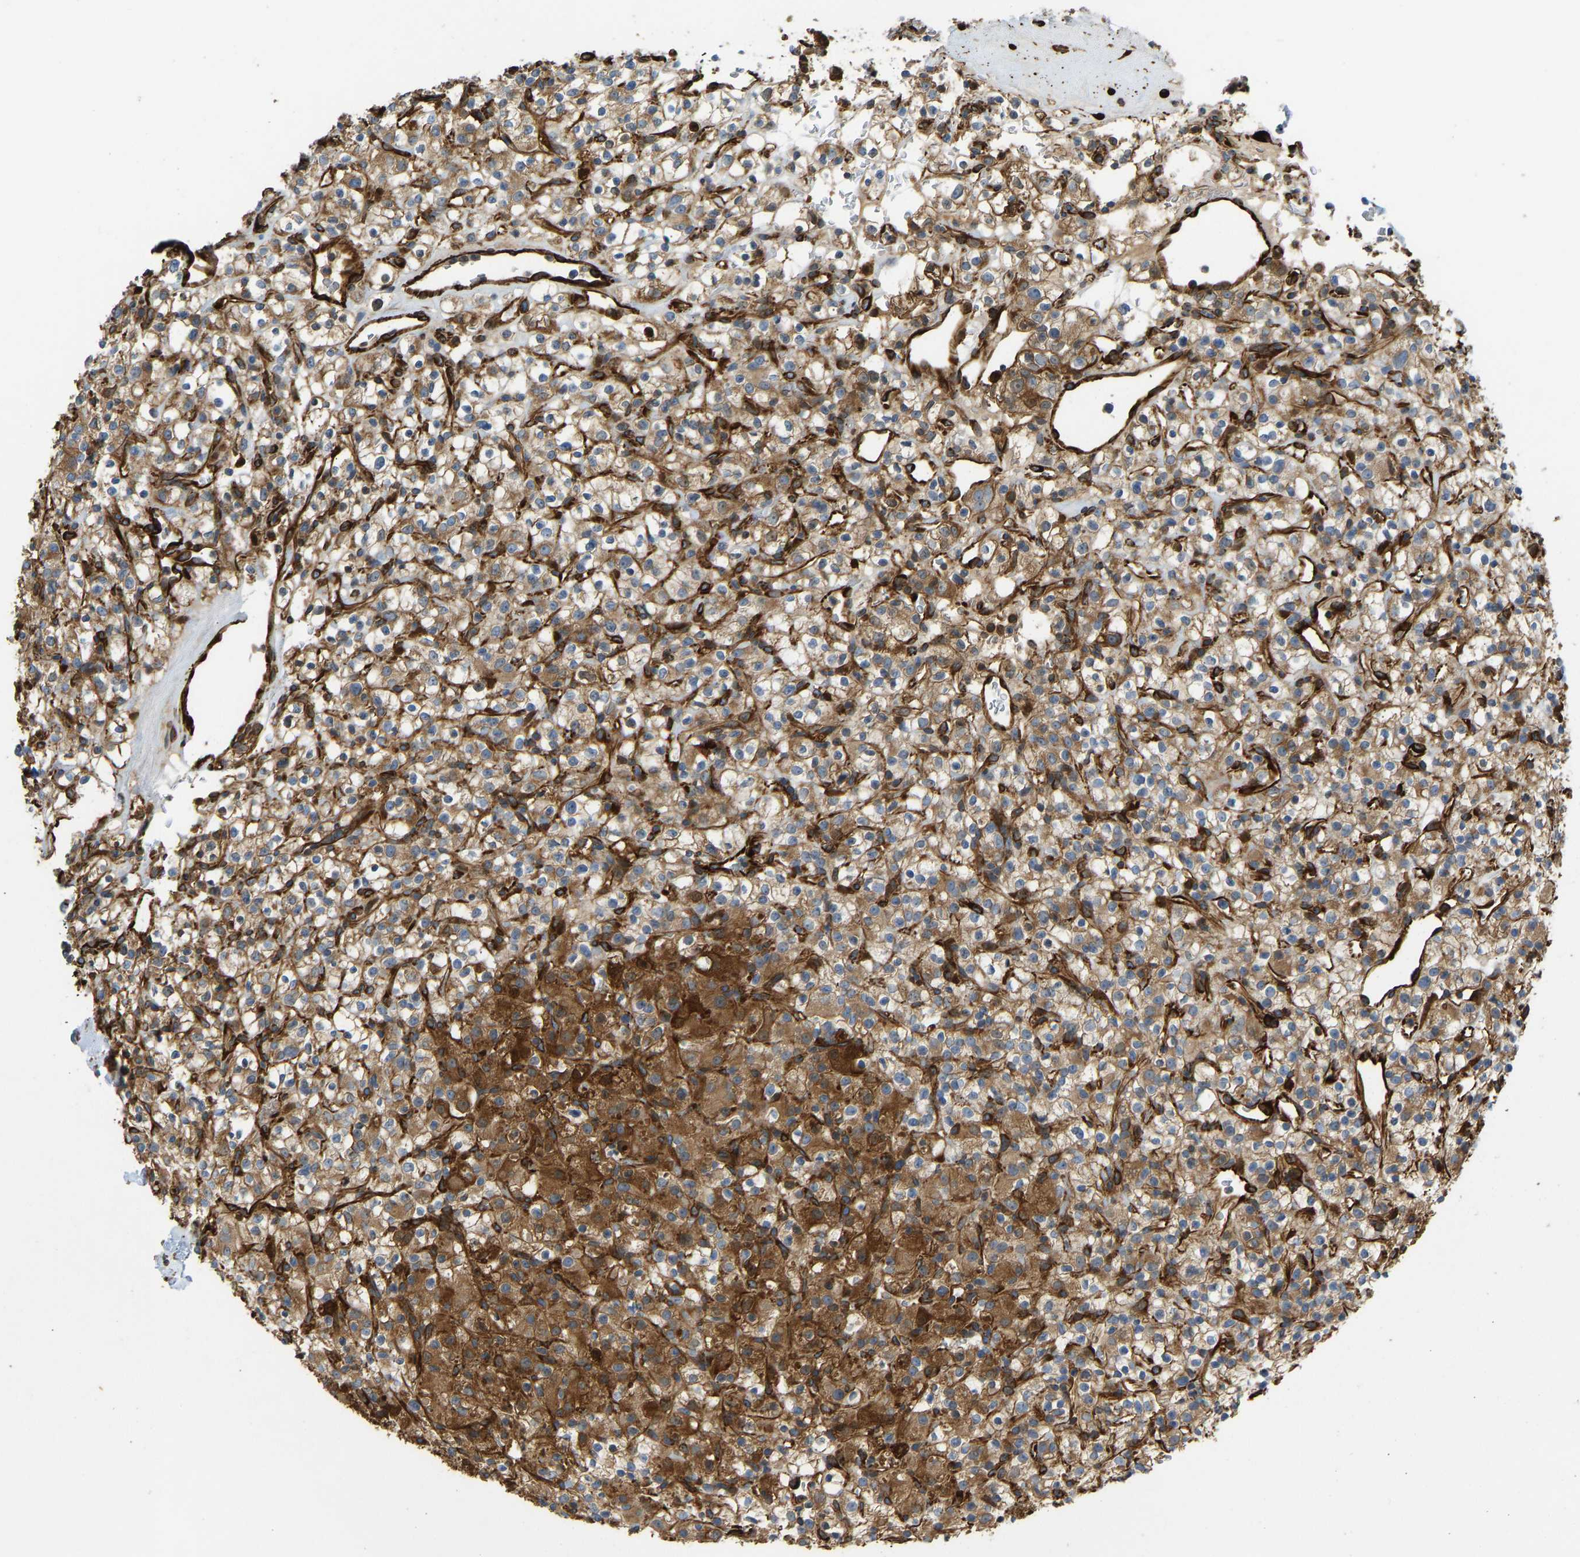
{"staining": {"intensity": "moderate", "quantity": ">75%", "location": "cytoplasmic/membranous"}, "tissue": "renal cancer", "cell_type": "Tumor cells", "image_type": "cancer", "snomed": [{"axis": "morphology", "description": "Normal tissue, NOS"}, {"axis": "morphology", "description": "Adenocarcinoma, NOS"}, {"axis": "topography", "description": "Kidney"}], "caption": "Immunohistochemistry (IHC) image of neoplastic tissue: renal cancer stained using immunohistochemistry reveals medium levels of moderate protein expression localized specifically in the cytoplasmic/membranous of tumor cells, appearing as a cytoplasmic/membranous brown color.", "gene": "BEX3", "patient": {"sex": "female", "age": 72}}